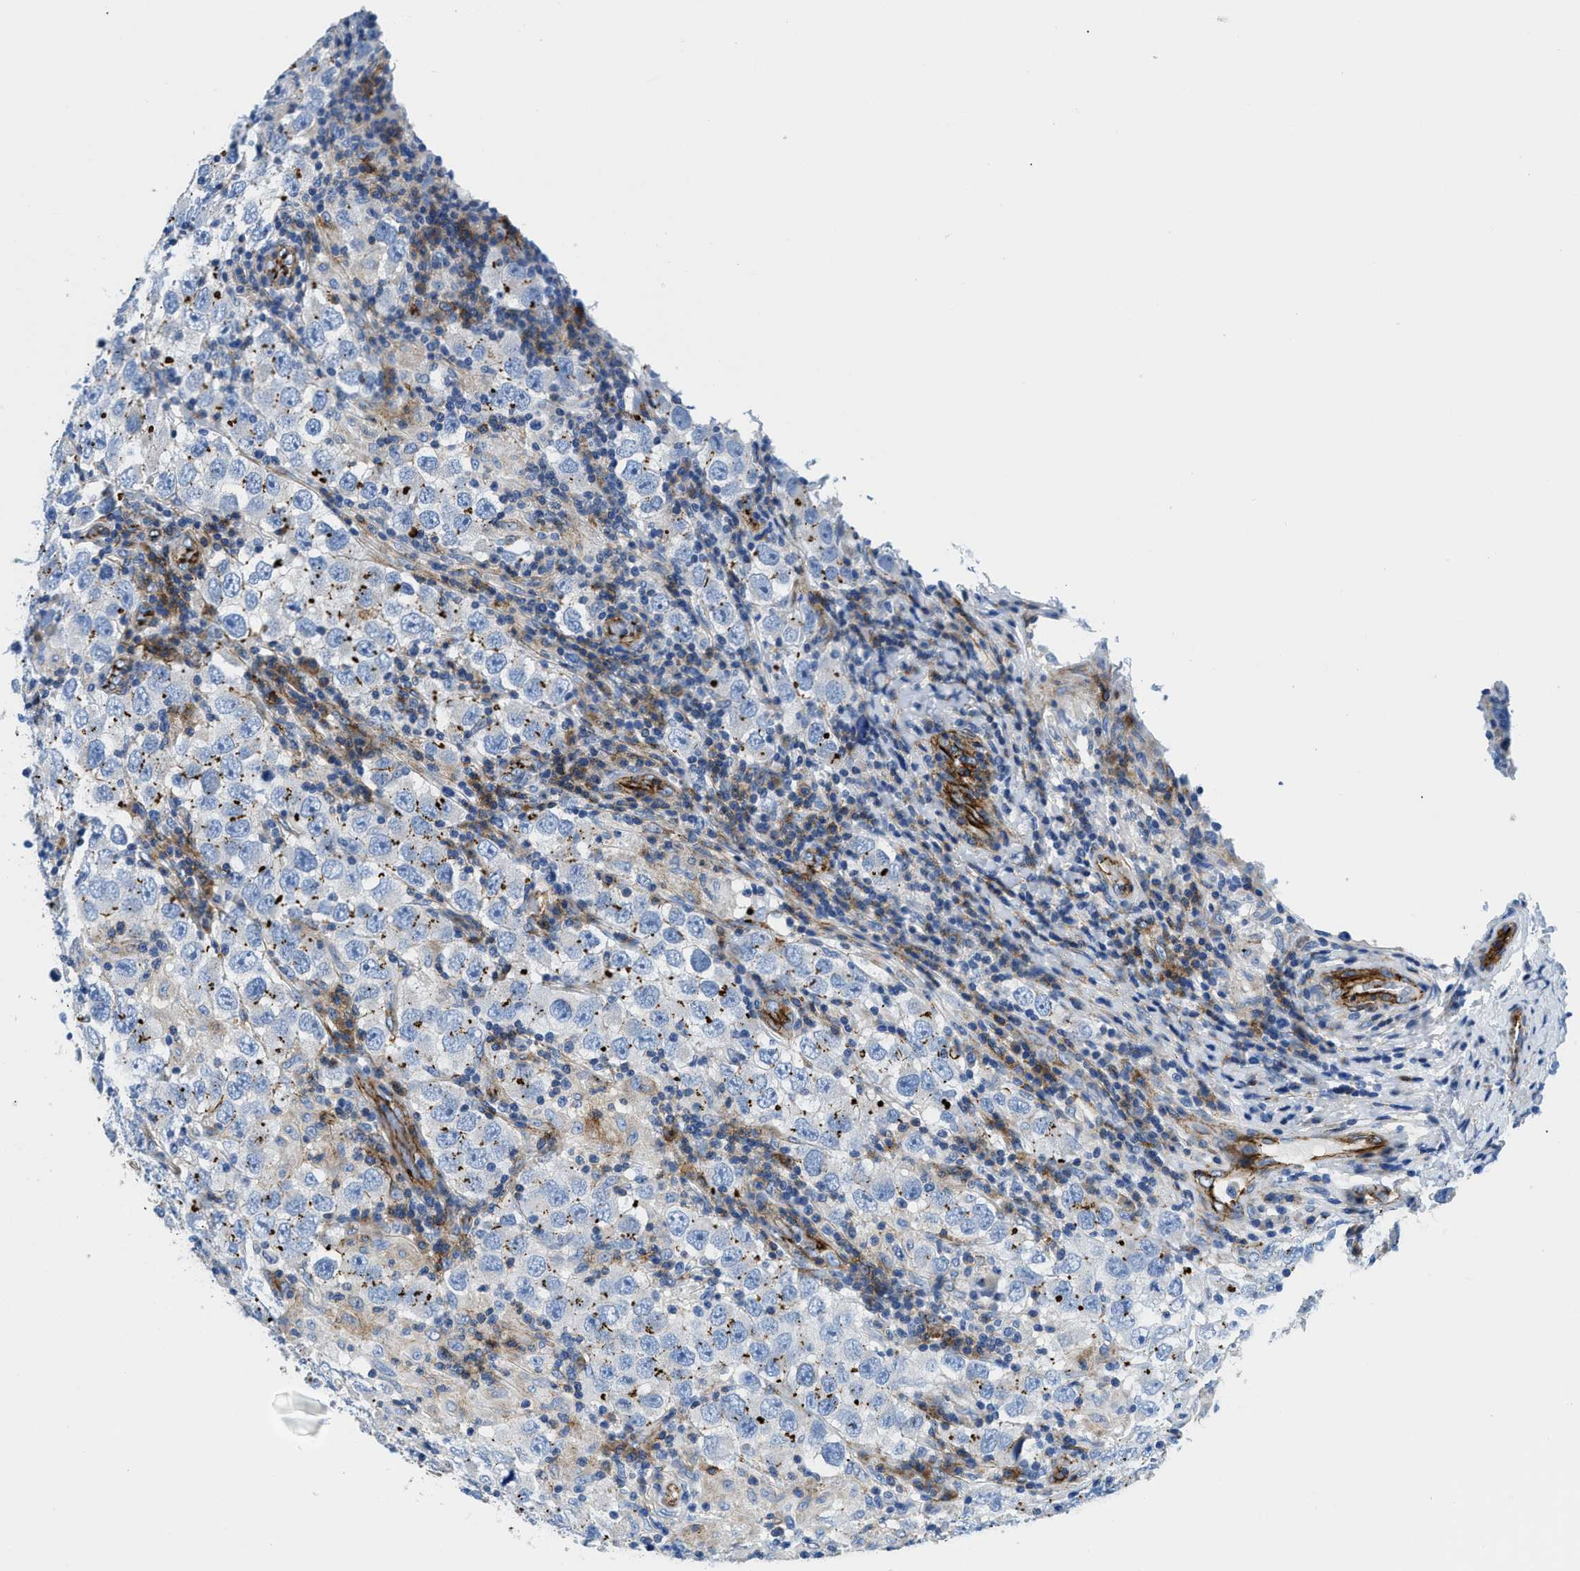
{"staining": {"intensity": "negative", "quantity": "none", "location": "none"}, "tissue": "testis cancer", "cell_type": "Tumor cells", "image_type": "cancer", "snomed": [{"axis": "morphology", "description": "Carcinoma, Embryonal, NOS"}, {"axis": "topography", "description": "Testis"}], "caption": "Protein analysis of embryonal carcinoma (testis) demonstrates no significant staining in tumor cells.", "gene": "CUTA", "patient": {"sex": "male", "age": 21}}